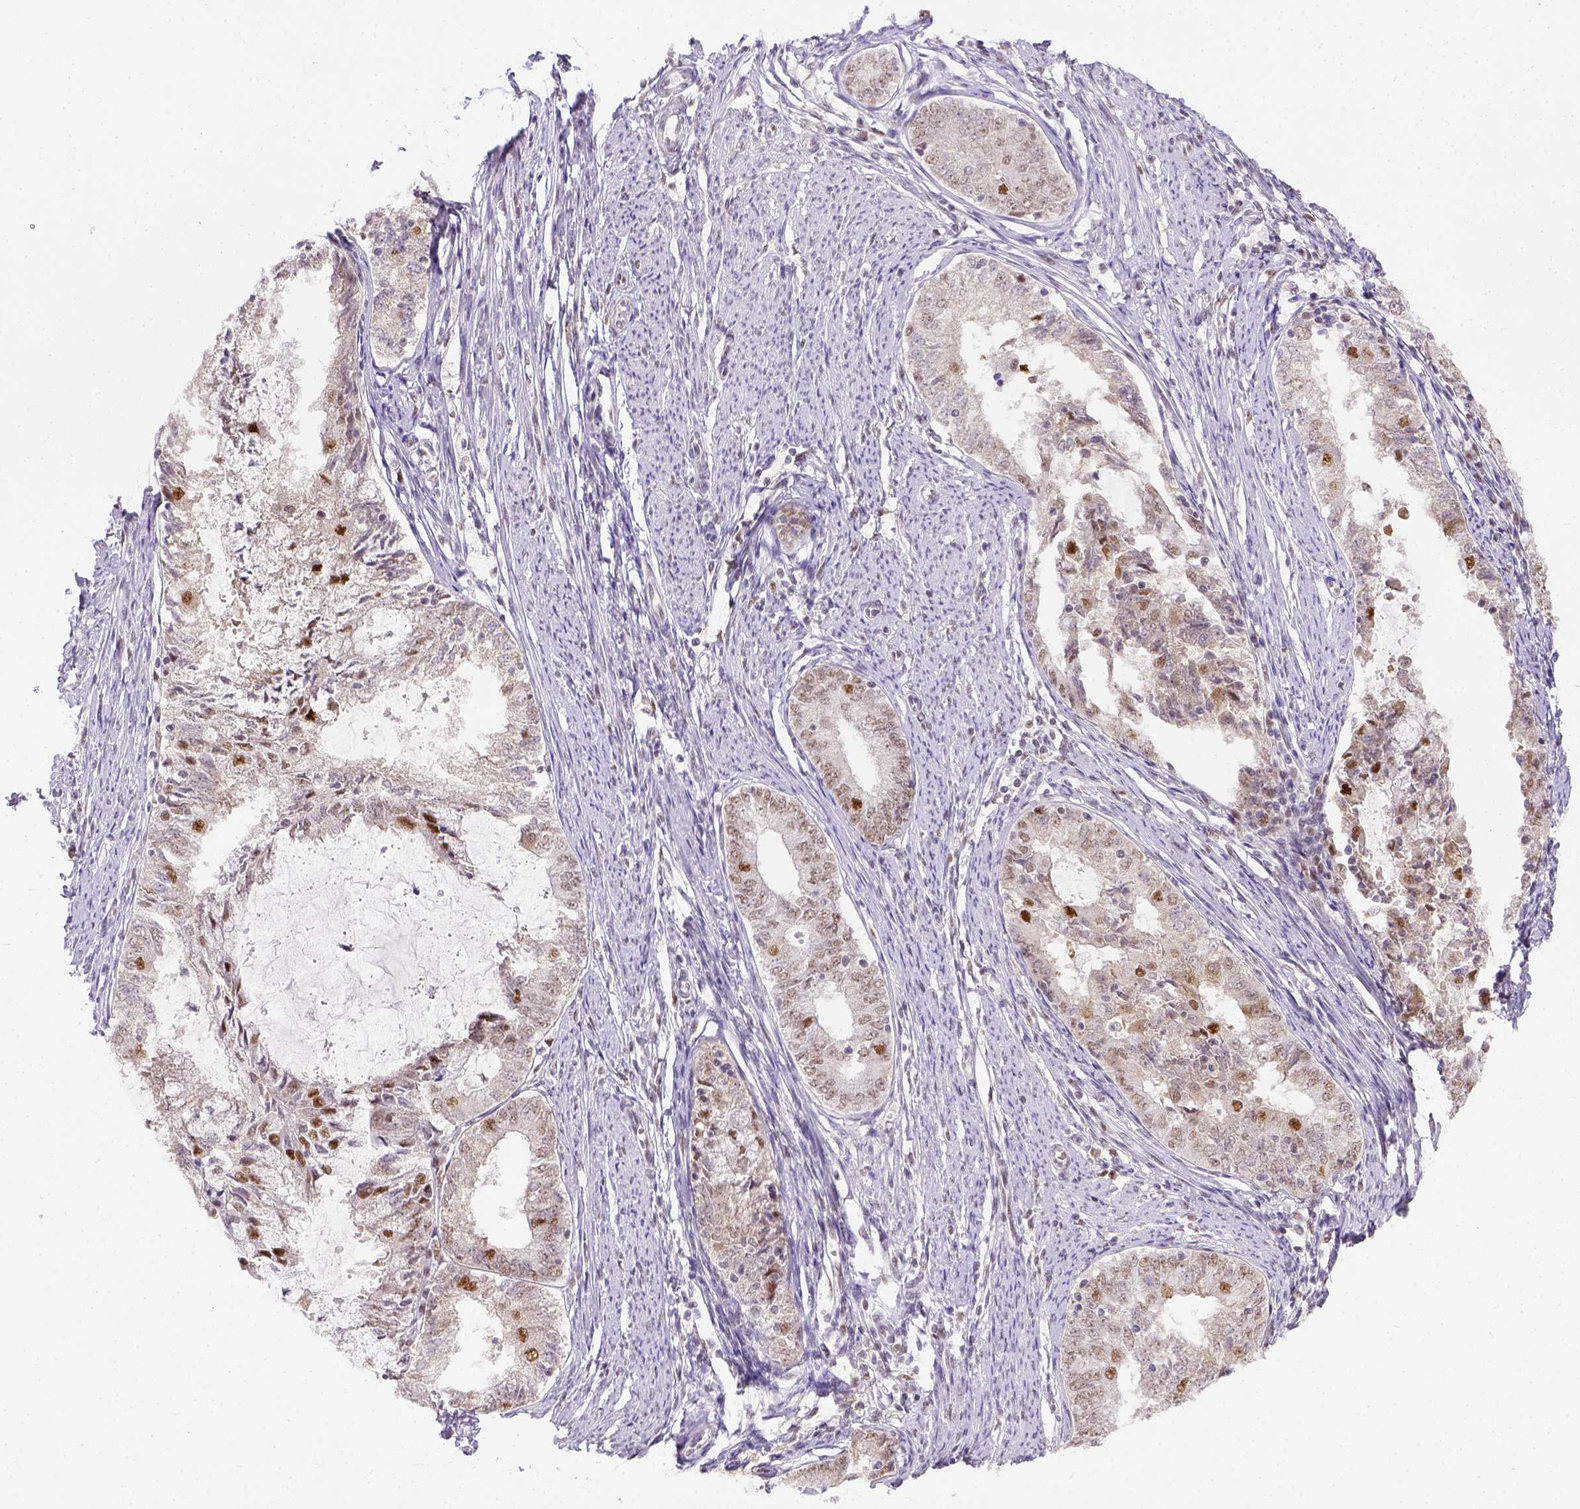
{"staining": {"intensity": "weak", "quantity": ">75%", "location": "nuclear"}, "tissue": "endometrial cancer", "cell_type": "Tumor cells", "image_type": "cancer", "snomed": [{"axis": "morphology", "description": "Adenocarcinoma, NOS"}, {"axis": "topography", "description": "Endometrium"}], "caption": "This image shows endometrial cancer stained with IHC to label a protein in brown. The nuclear of tumor cells show weak positivity for the protein. Nuclei are counter-stained blue.", "gene": "ERCC1", "patient": {"sex": "female", "age": 57}}